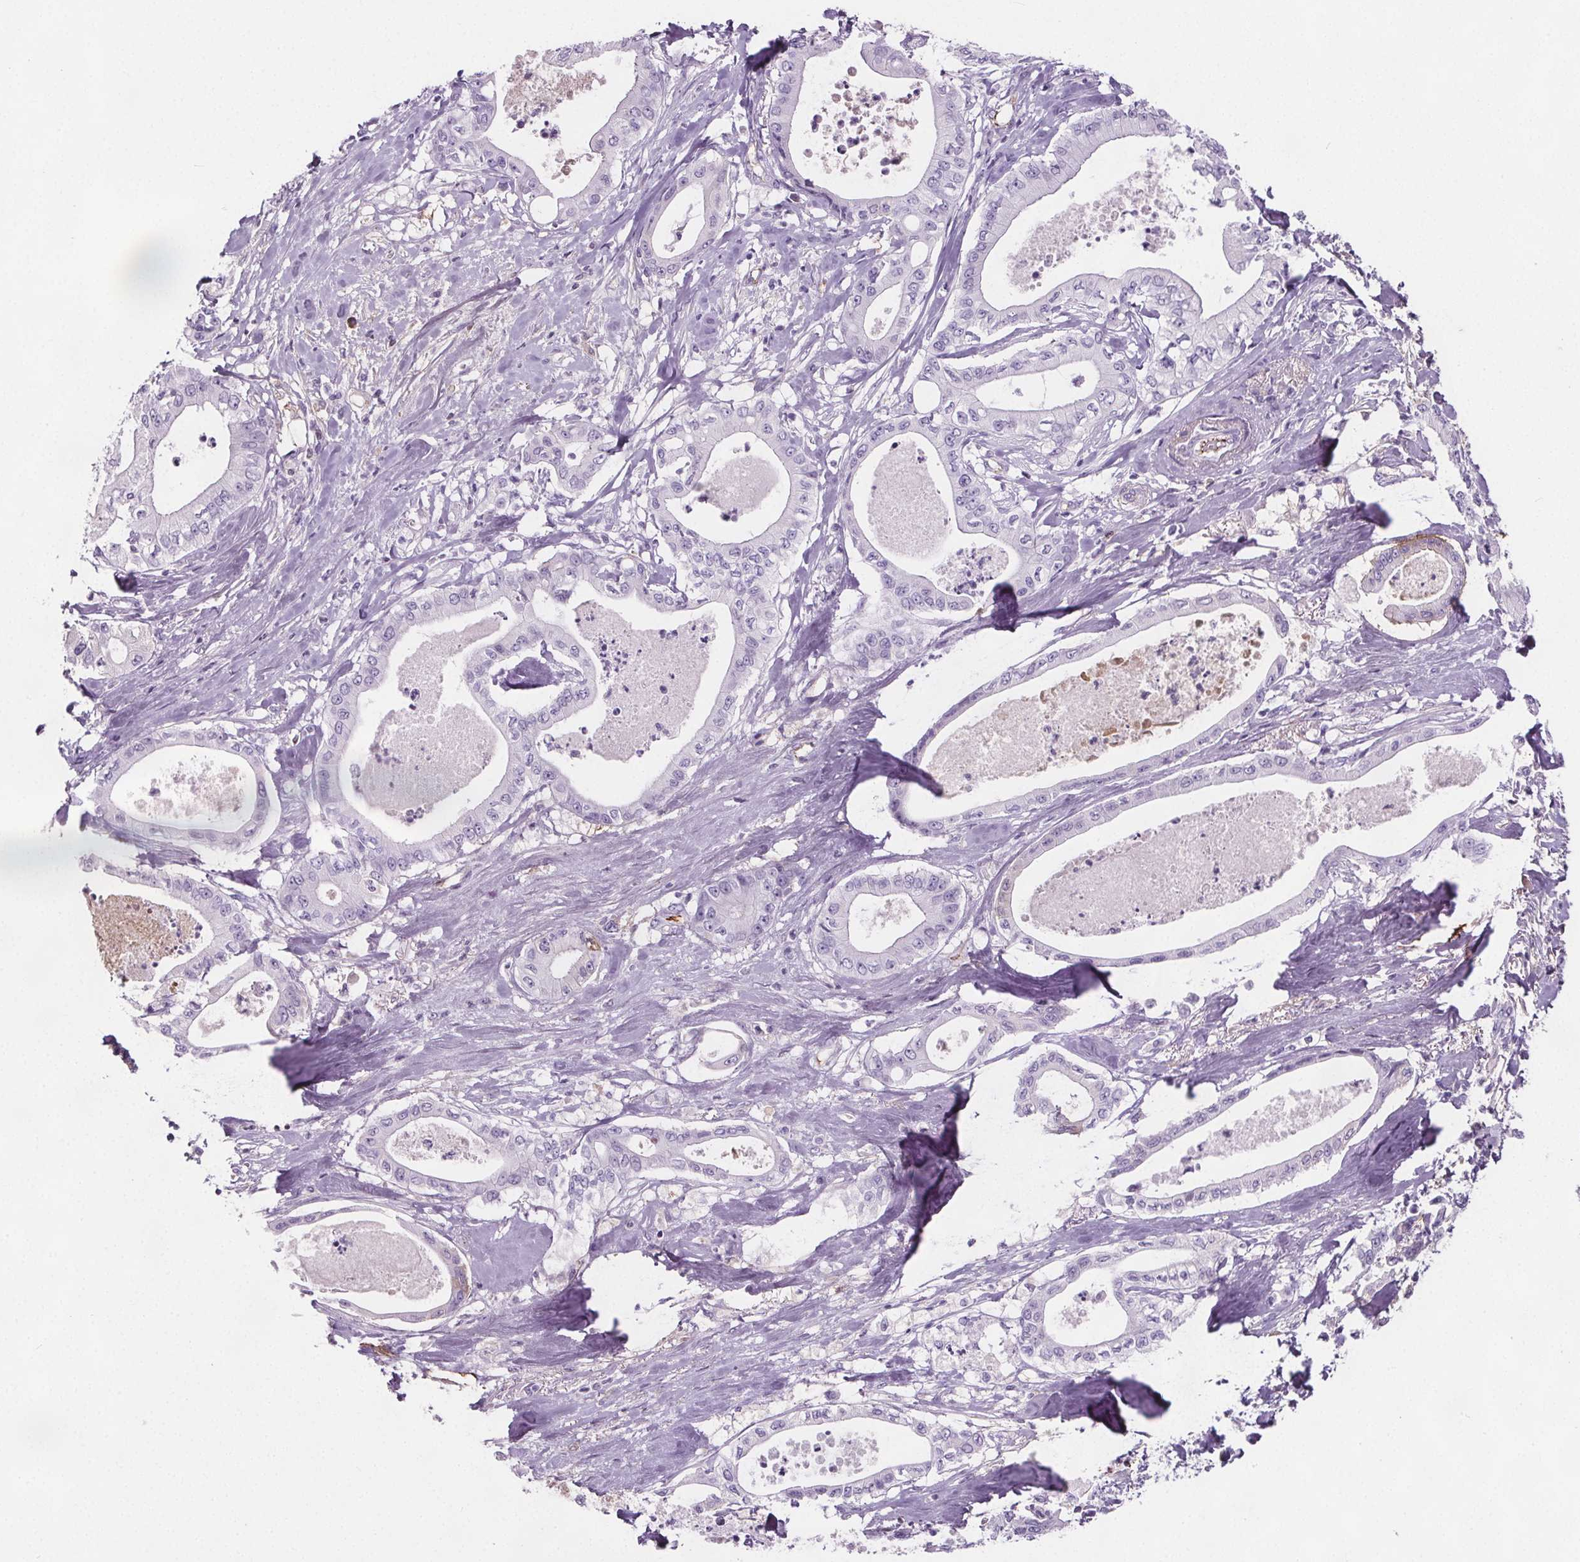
{"staining": {"intensity": "negative", "quantity": "none", "location": "none"}, "tissue": "pancreatic cancer", "cell_type": "Tumor cells", "image_type": "cancer", "snomed": [{"axis": "morphology", "description": "Adenocarcinoma, NOS"}, {"axis": "topography", "description": "Pancreas"}], "caption": "The histopathology image demonstrates no staining of tumor cells in pancreatic adenocarcinoma. Nuclei are stained in blue.", "gene": "CD5L", "patient": {"sex": "male", "age": 71}}